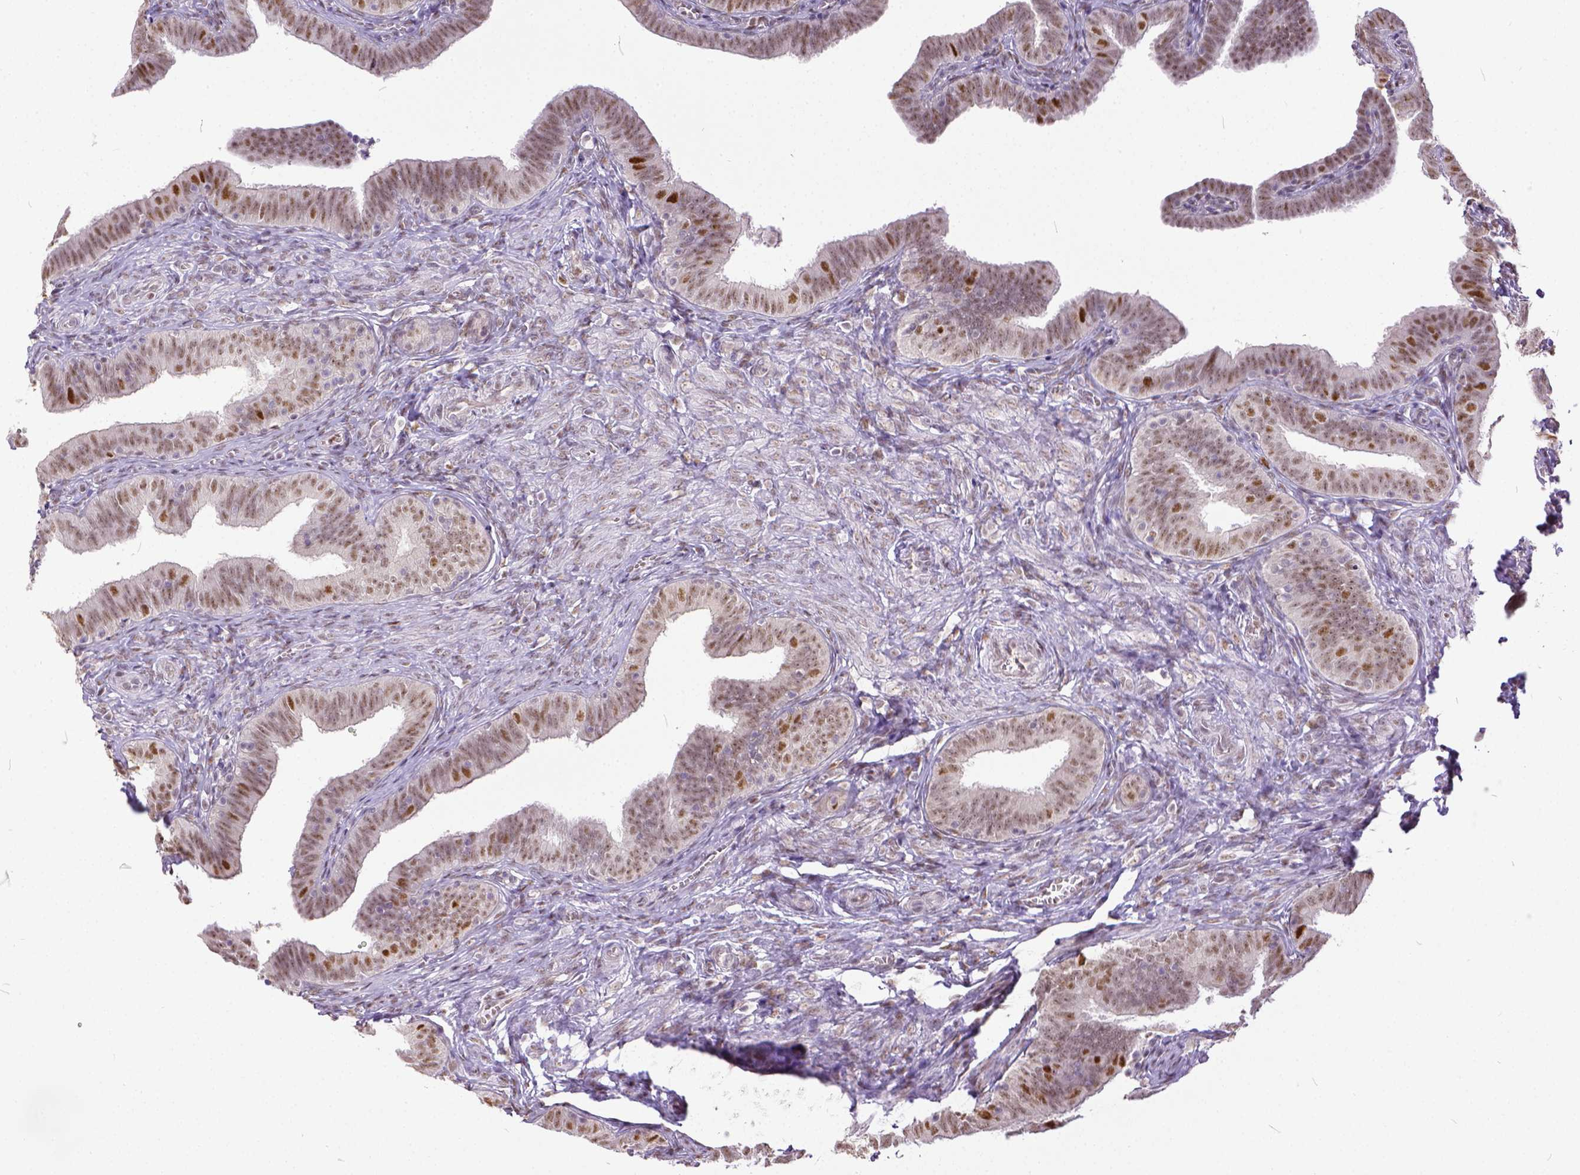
{"staining": {"intensity": "weak", "quantity": ">75%", "location": "nuclear"}, "tissue": "fallopian tube", "cell_type": "Glandular cells", "image_type": "normal", "snomed": [{"axis": "morphology", "description": "Normal tissue, NOS"}, {"axis": "topography", "description": "Fallopian tube"}], "caption": "An immunohistochemistry photomicrograph of benign tissue is shown. Protein staining in brown highlights weak nuclear positivity in fallopian tube within glandular cells.", "gene": "ERCC1", "patient": {"sex": "female", "age": 25}}